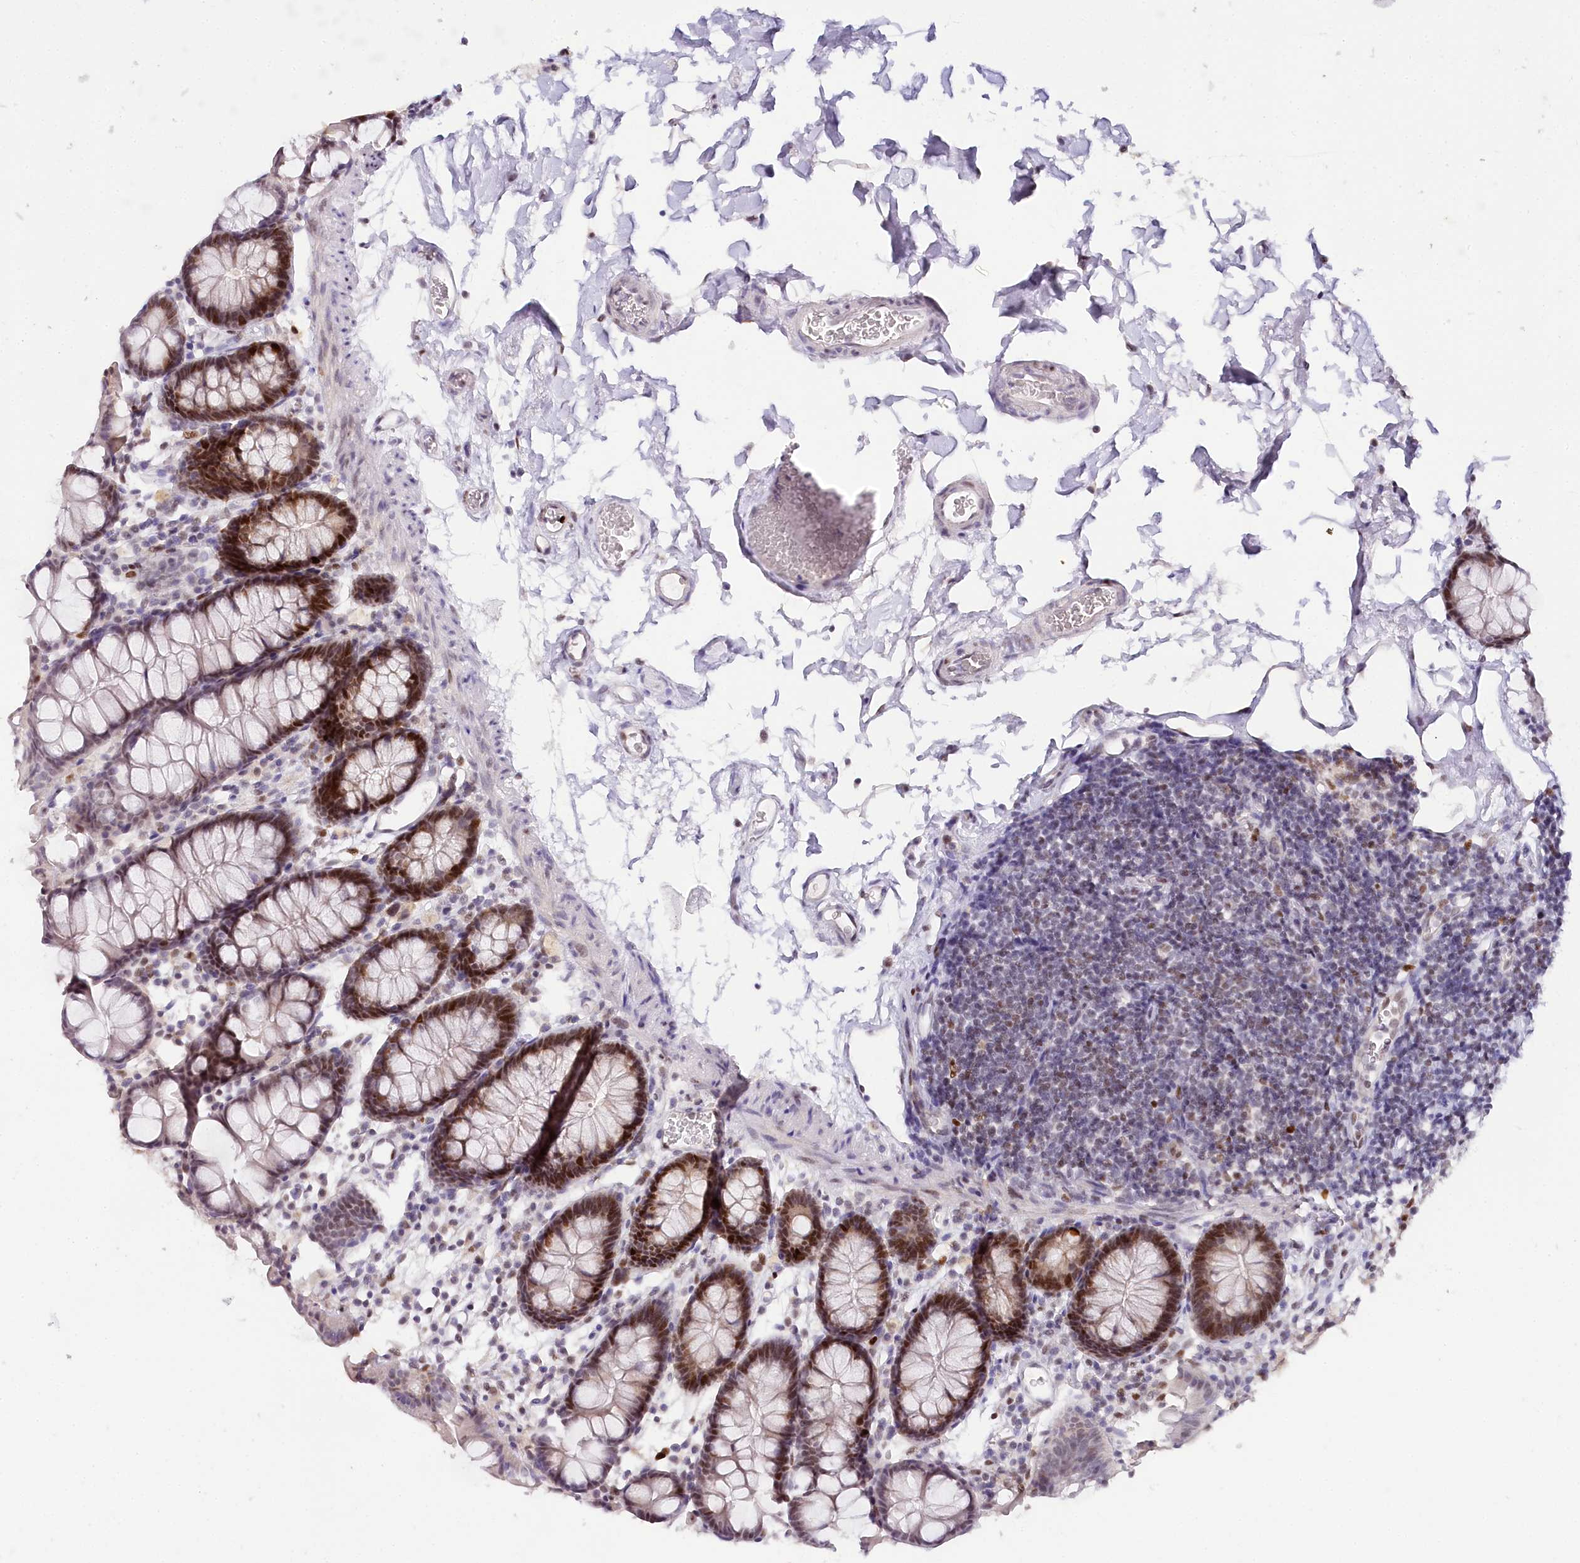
{"staining": {"intensity": "weak", "quantity": "<25%", "location": "nuclear"}, "tissue": "colon", "cell_type": "Endothelial cells", "image_type": "normal", "snomed": [{"axis": "morphology", "description": "Normal tissue, NOS"}, {"axis": "topography", "description": "Colon"}], "caption": "High power microscopy photomicrograph of an immunohistochemistry image of benign colon, revealing no significant staining in endothelial cells. Nuclei are stained in blue.", "gene": "TP53", "patient": {"sex": "male", "age": 75}}